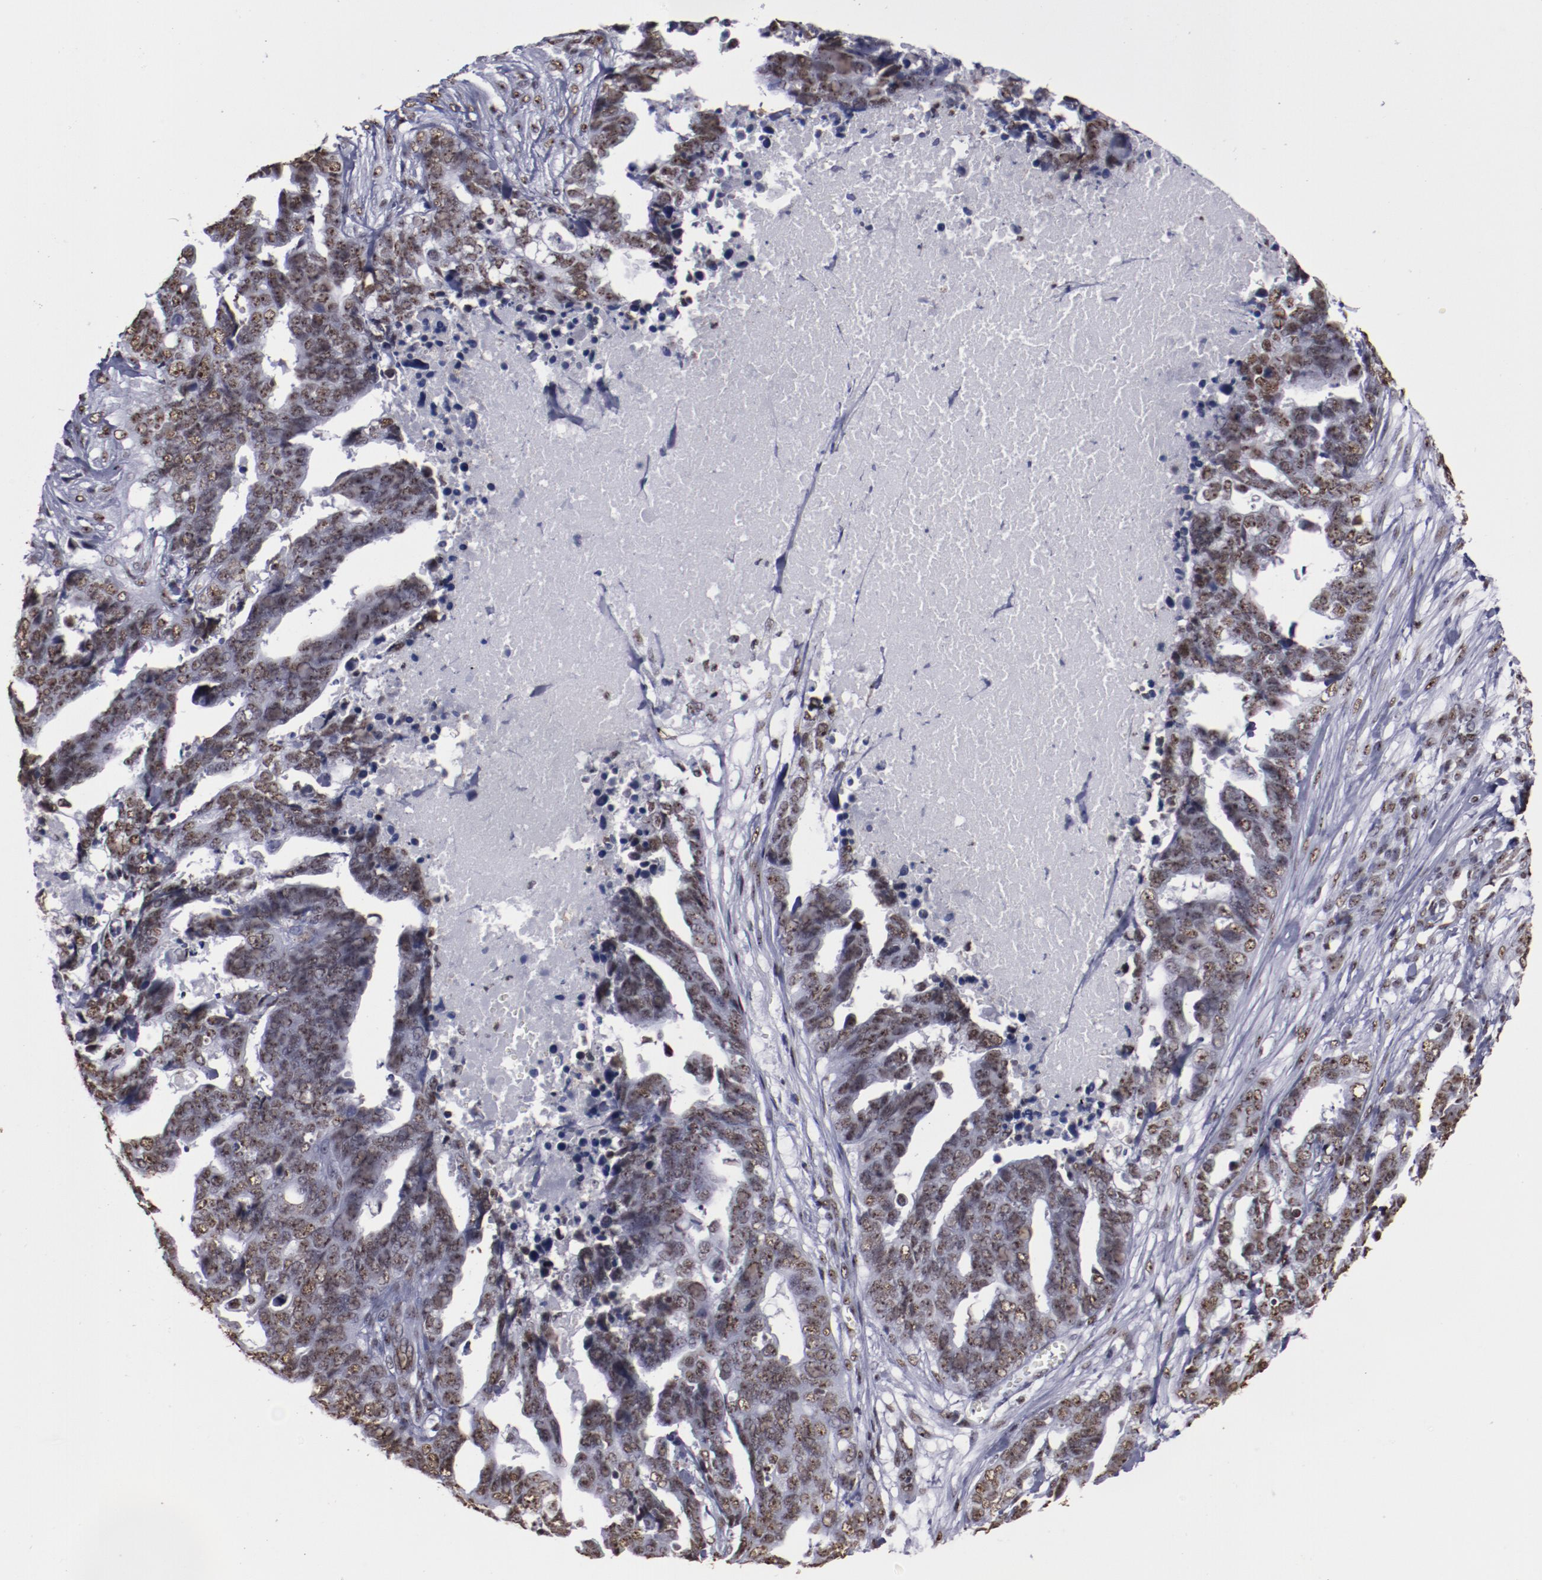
{"staining": {"intensity": "moderate", "quantity": ">75%", "location": "nuclear"}, "tissue": "ovarian cancer", "cell_type": "Tumor cells", "image_type": "cancer", "snomed": [{"axis": "morphology", "description": "Normal tissue, NOS"}, {"axis": "morphology", "description": "Cystadenocarcinoma, serous, NOS"}, {"axis": "topography", "description": "Fallopian tube"}, {"axis": "topography", "description": "Ovary"}], "caption": "Ovarian serous cystadenocarcinoma stained for a protein (brown) displays moderate nuclear positive staining in about >75% of tumor cells.", "gene": "HNRNPA2B1", "patient": {"sex": "female", "age": 56}}